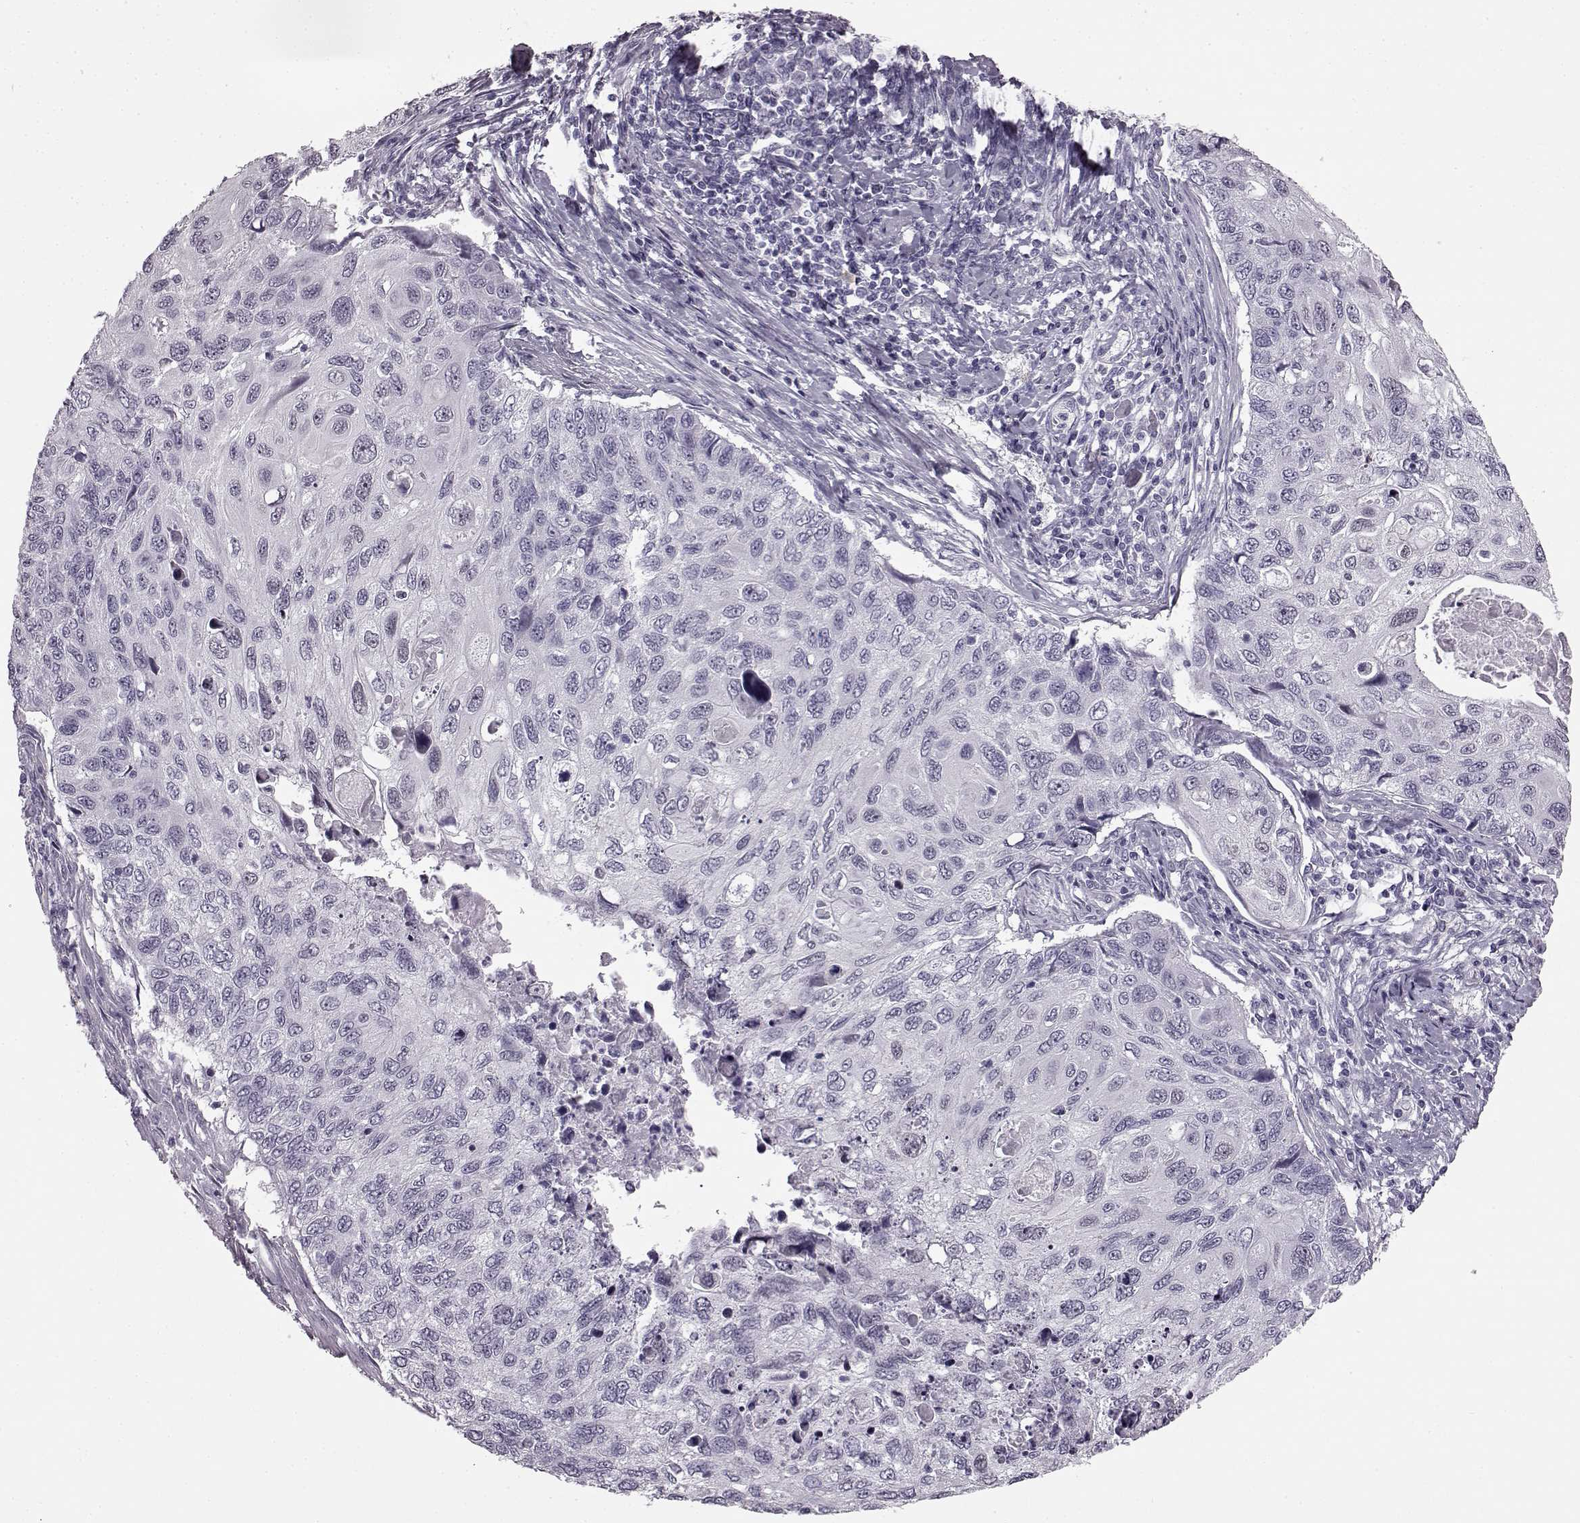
{"staining": {"intensity": "negative", "quantity": "none", "location": "none"}, "tissue": "cervical cancer", "cell_type": "Tumor cells", "image_type": "cancer", "snomed": [{"axis": "morphology", "description": "Squamous cell carcinoma, NOS"}, {"axis": "topography", "description": "Cervix"}], "caption": "This micrograph is of cervical cancer stained with IHC to label a protein in brown with the nuclei are counter-stained blue. There is no staining in tumor cells.", "gene": "PRPH2", "patient": {"sex": "female", "age": 70}}